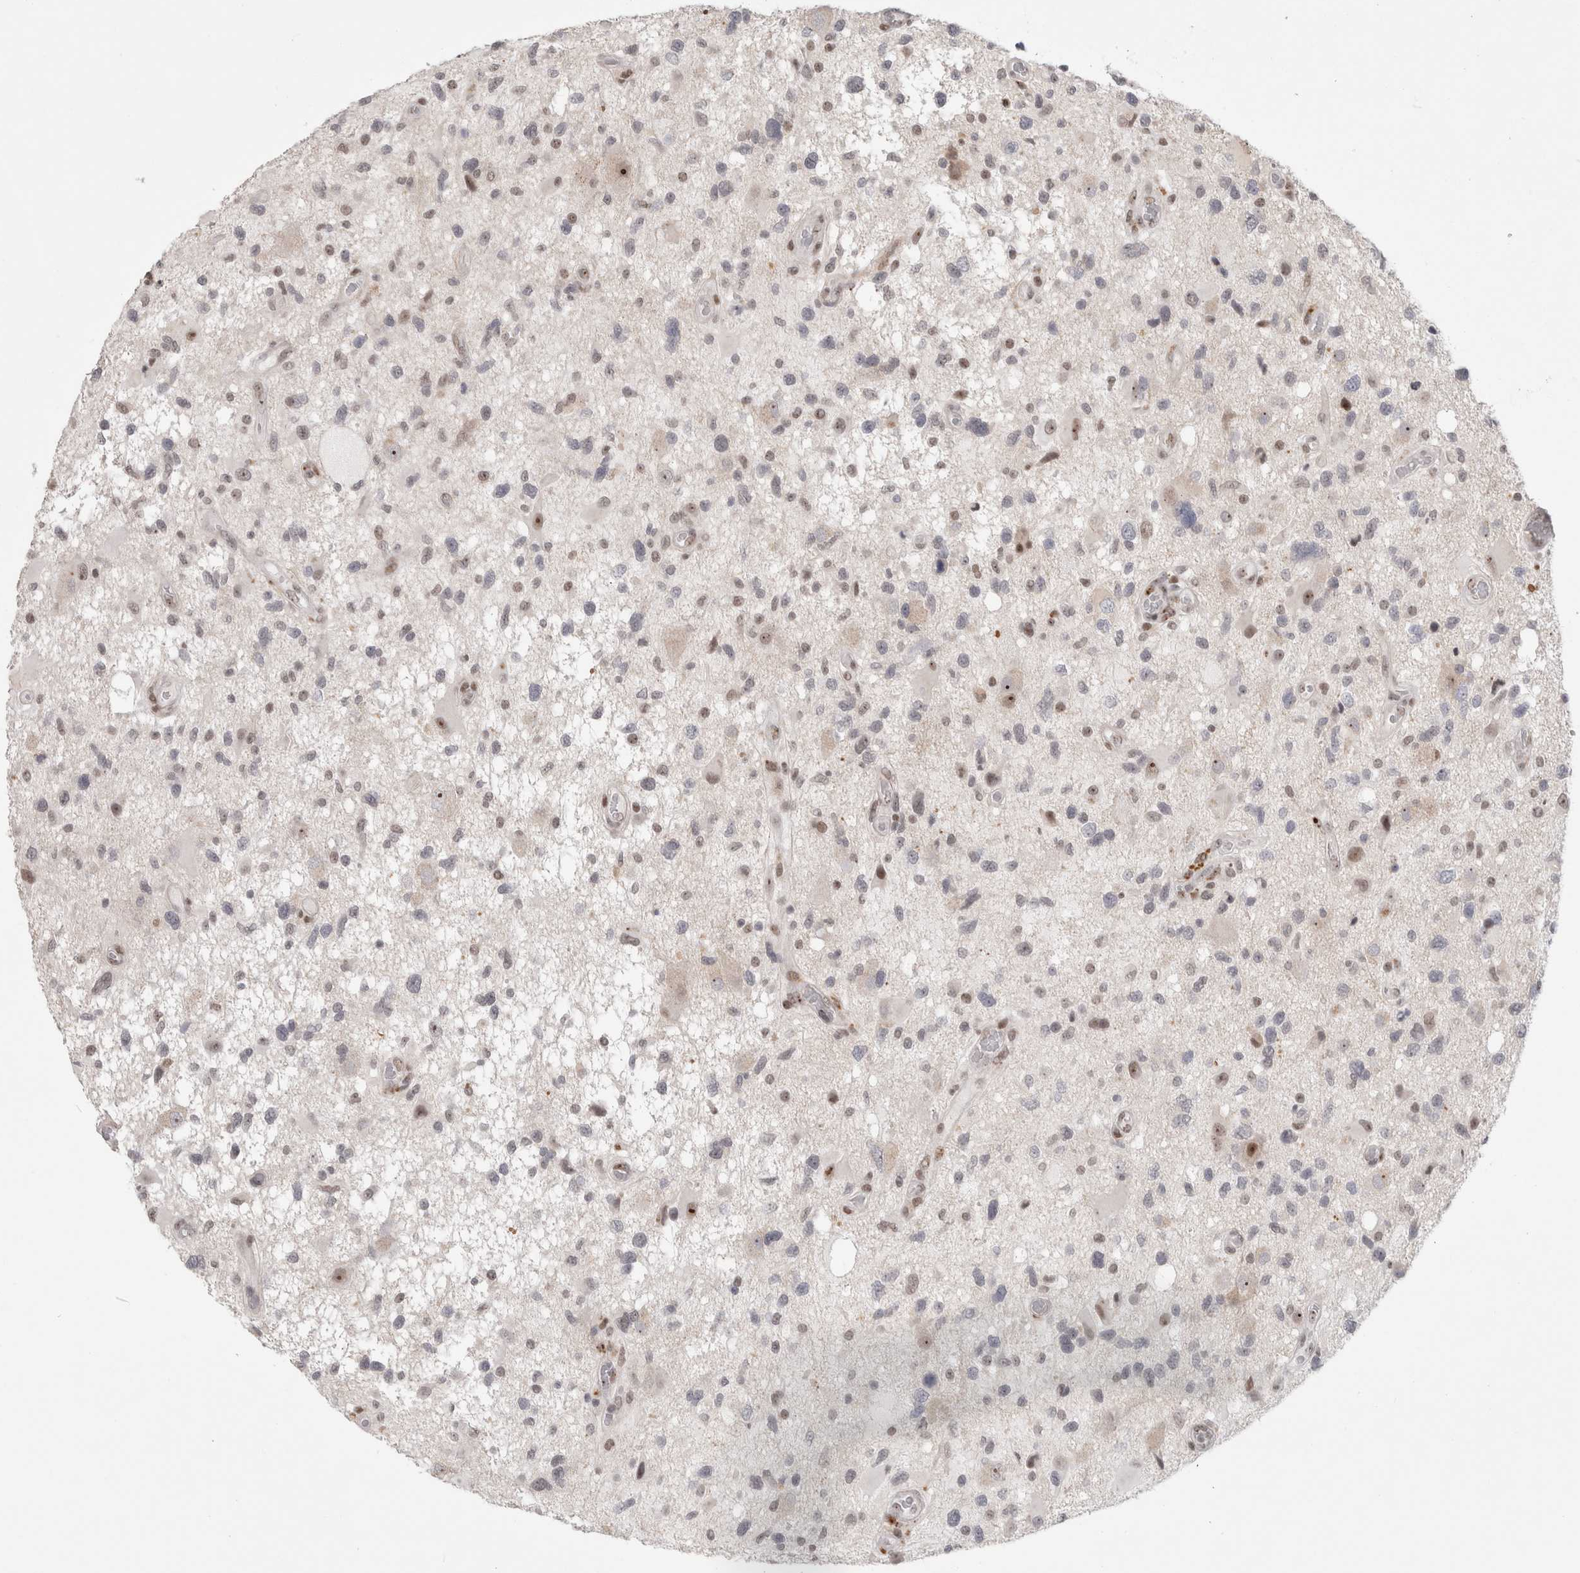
{"staining": {"intensity": "moderate", "quantity": "<25%", "location": "nuclear"}, "tissue": "glioma", "cell_type": "Tumor cells", "image_type": "cancer", "snomed": [{"axis": "morphology", "description": "Glioma, malignant, High grade"}, {"axis": "topography", "description": "Brain"}], "caption": "Tumor cells demonstrate low levels of moderate nuclear expression in about <25% of cells in human glioma.", "gene": "SENP6", "patient": {"sex": "male", "age": 33}}